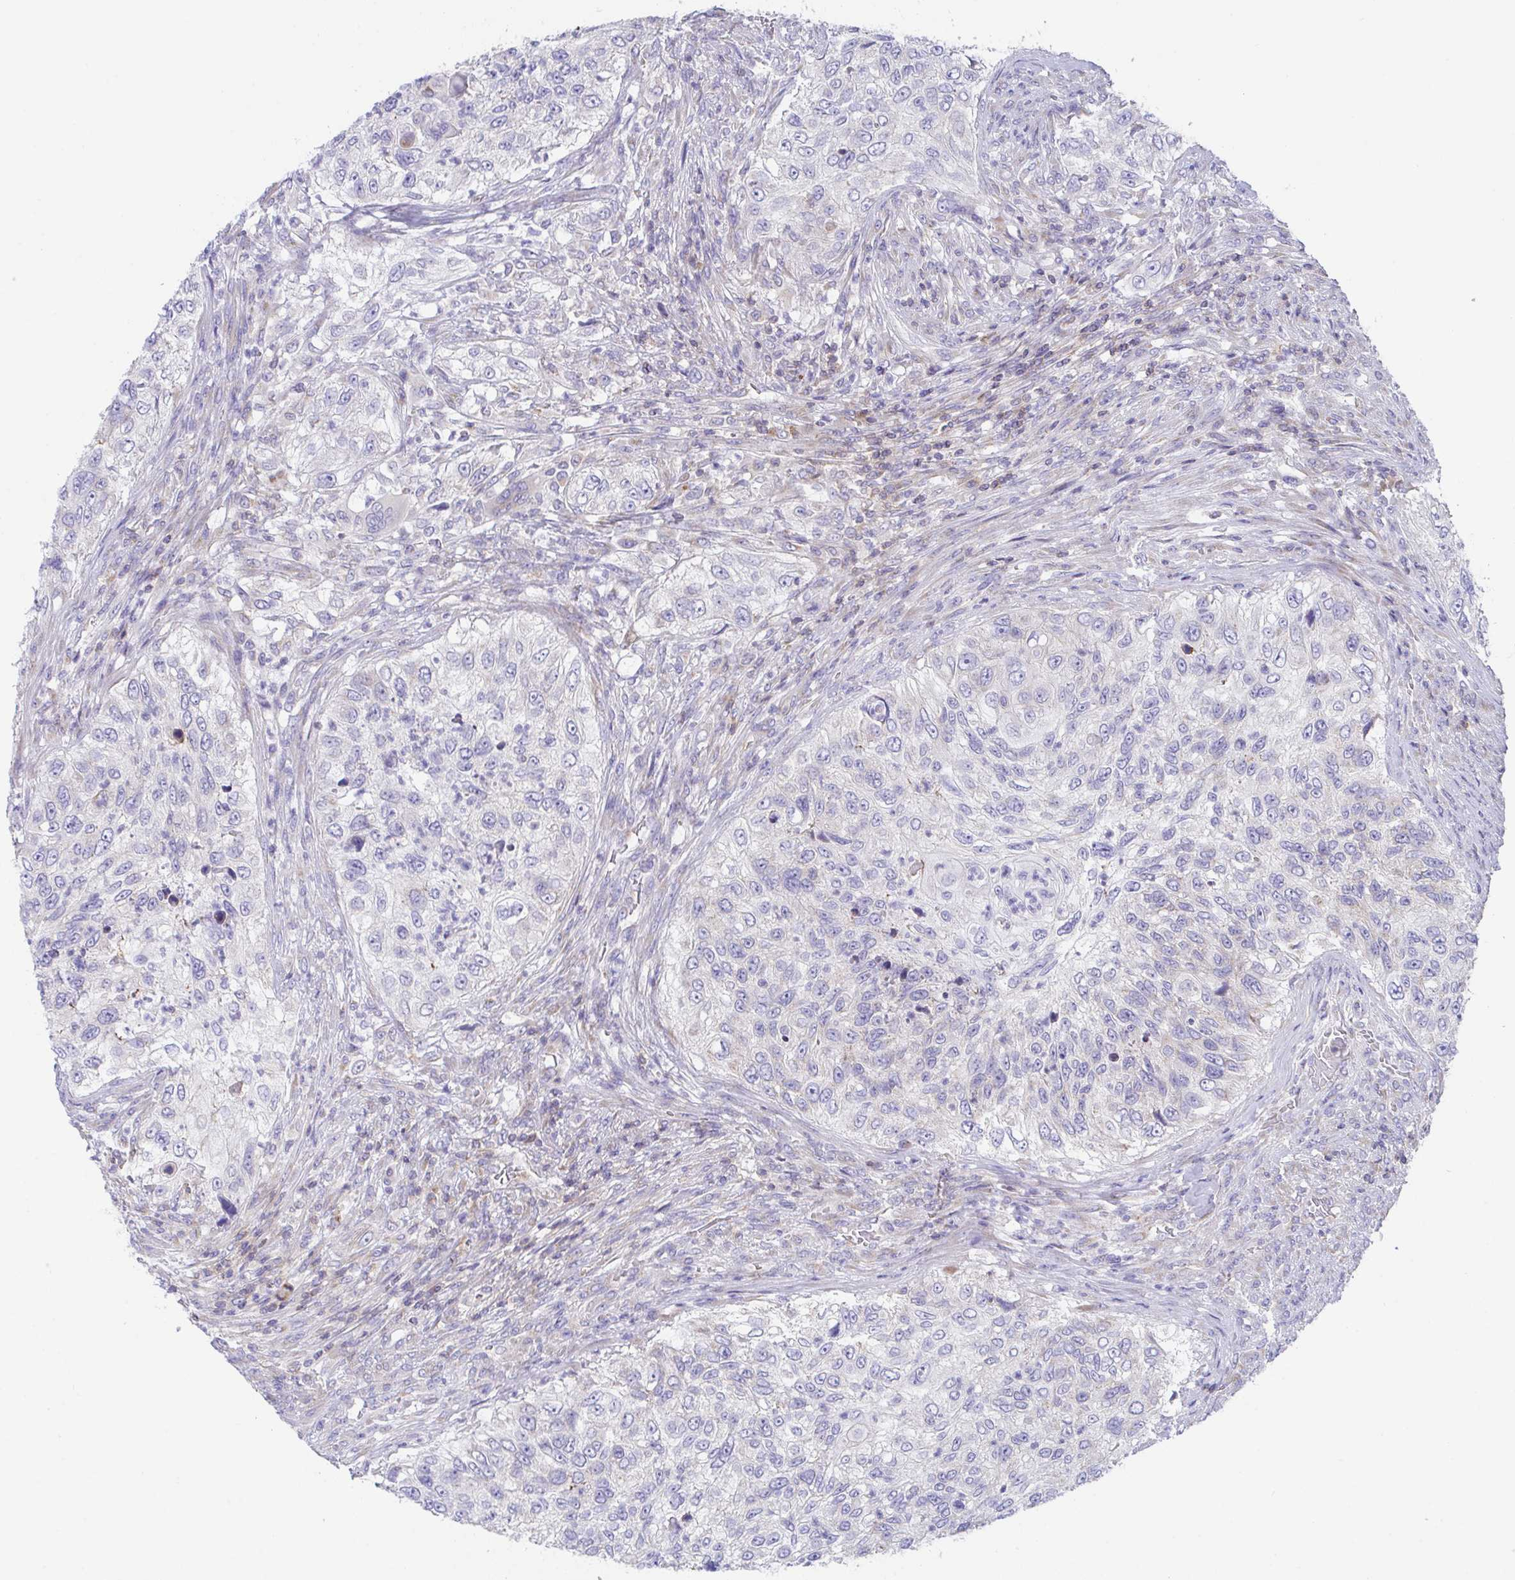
{"staining": {"intensity": "negative", "quantity": "none", "location": "none"}, "tissue": "urothelial cancer", "cell_type": "Tumor cells", "image_type": "cancer", "snomed": [{"axis": "morphology", "description": "Urothelial carcinoma, High grade"}, {"axis": "topography", "description": "Urinary bladder"}], "caption": "DAB immunohistochemical staining of urothelial cancer shows no significant staining in tumor cells. (Stains: DAB IHC with hematoxylin counter stain, Microscopy: brightfield microscopy at high magnification).", "gene": "MIA3", "patient": {"sex": "female", "age": 60}}